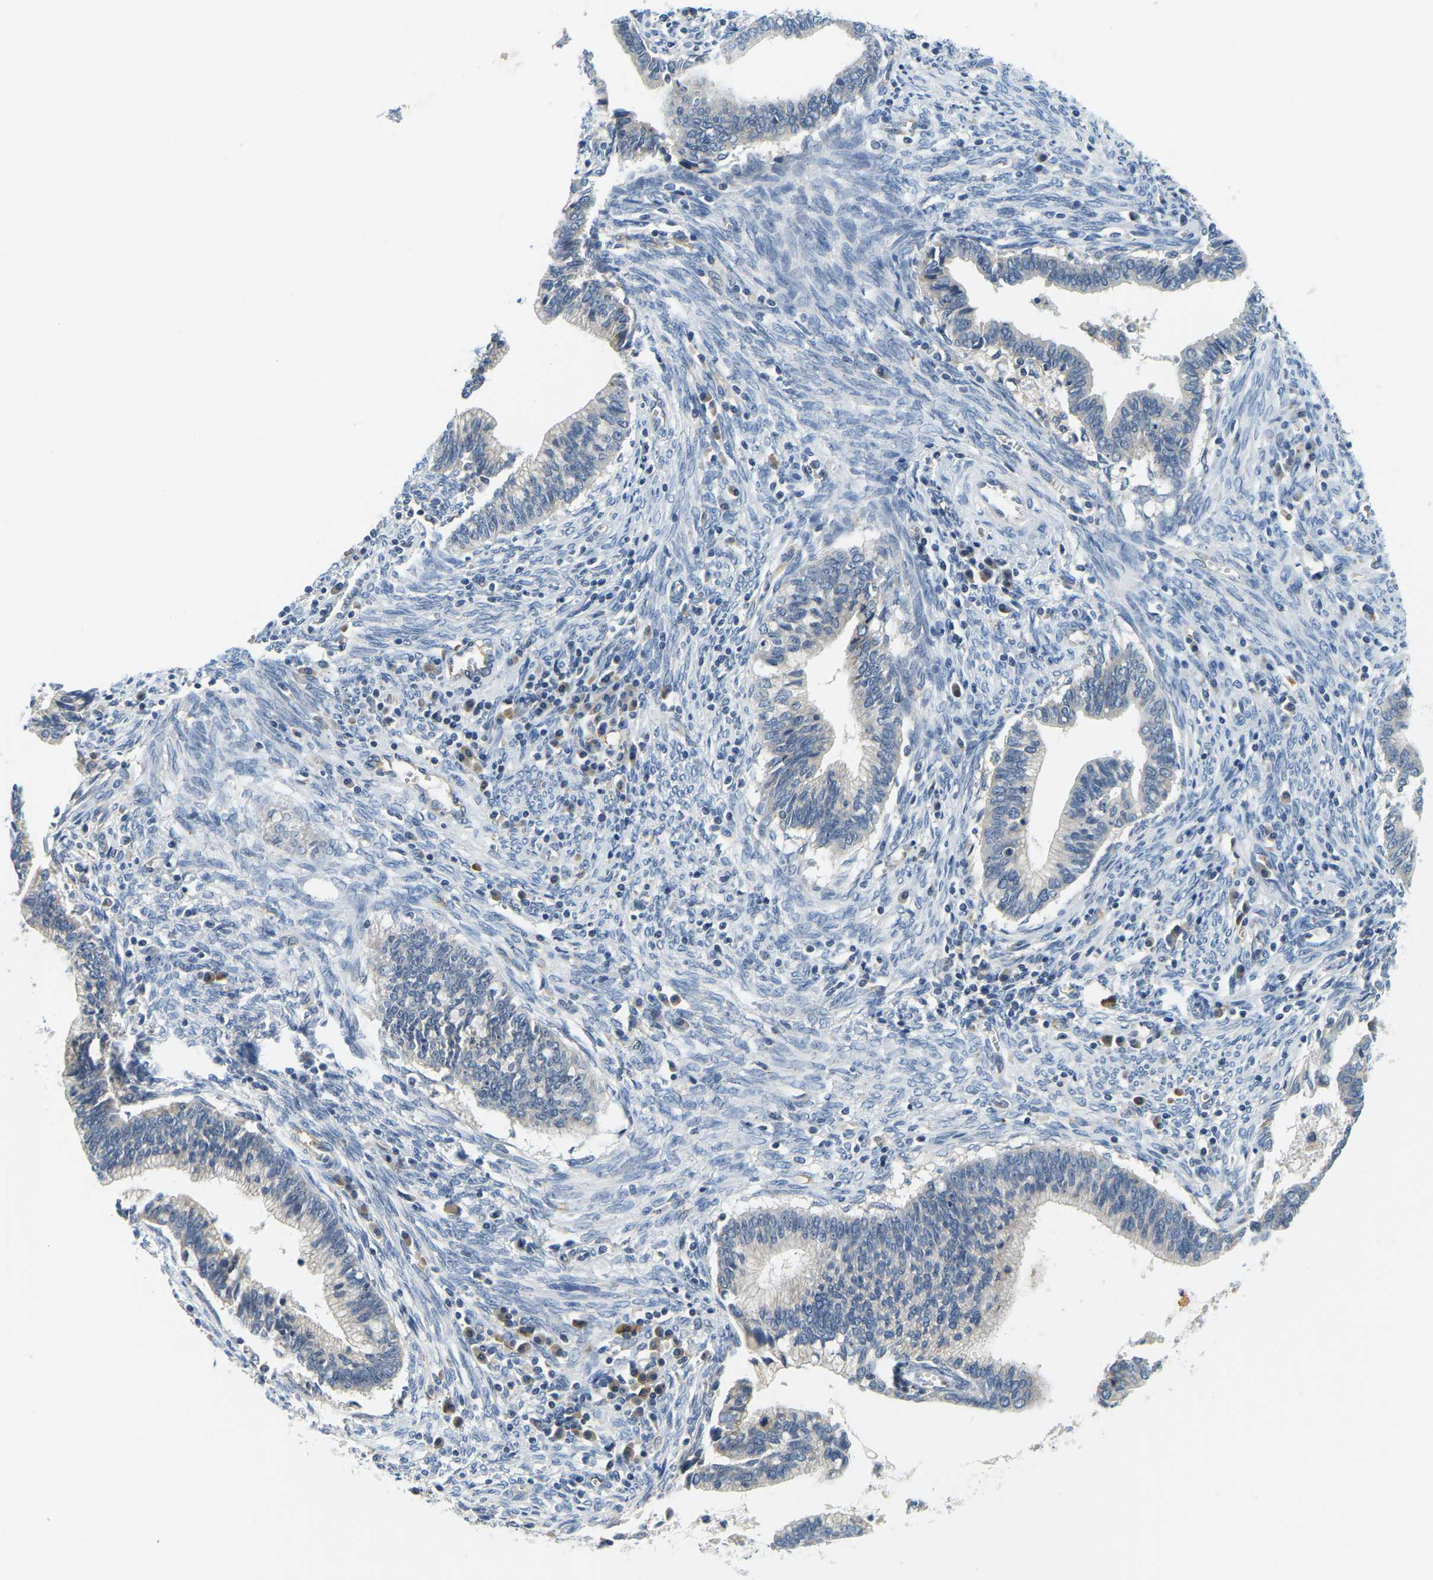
{"staining": {"intensity": "negative", "quantity": "none", "location": "none"}, "tissue": "cervical cancer", "cell_type": "Tumor cells", "image_type": "cancer", "snomed": [{"axis": "morphology", "description": "Adenocarcinoma, NOS"}, {"axis": "topography", "description": "Cervix"}], "caption": "This micrograph is of cervical cancer (adenocarcinoma) stained with immunohistochemistry to label a protein in brown with the nuclei are counter-stained blue. There is no expression in tumor cells. (Stains: DAB (3,3'-diaminobenzidine) immunohistochemistry (IHC) with hematoxylin counter stain, Microscopy: brightfield microscopy at high magnification).", "gene": "RRP1", "patient": {"sex": "female", "age": 44}}